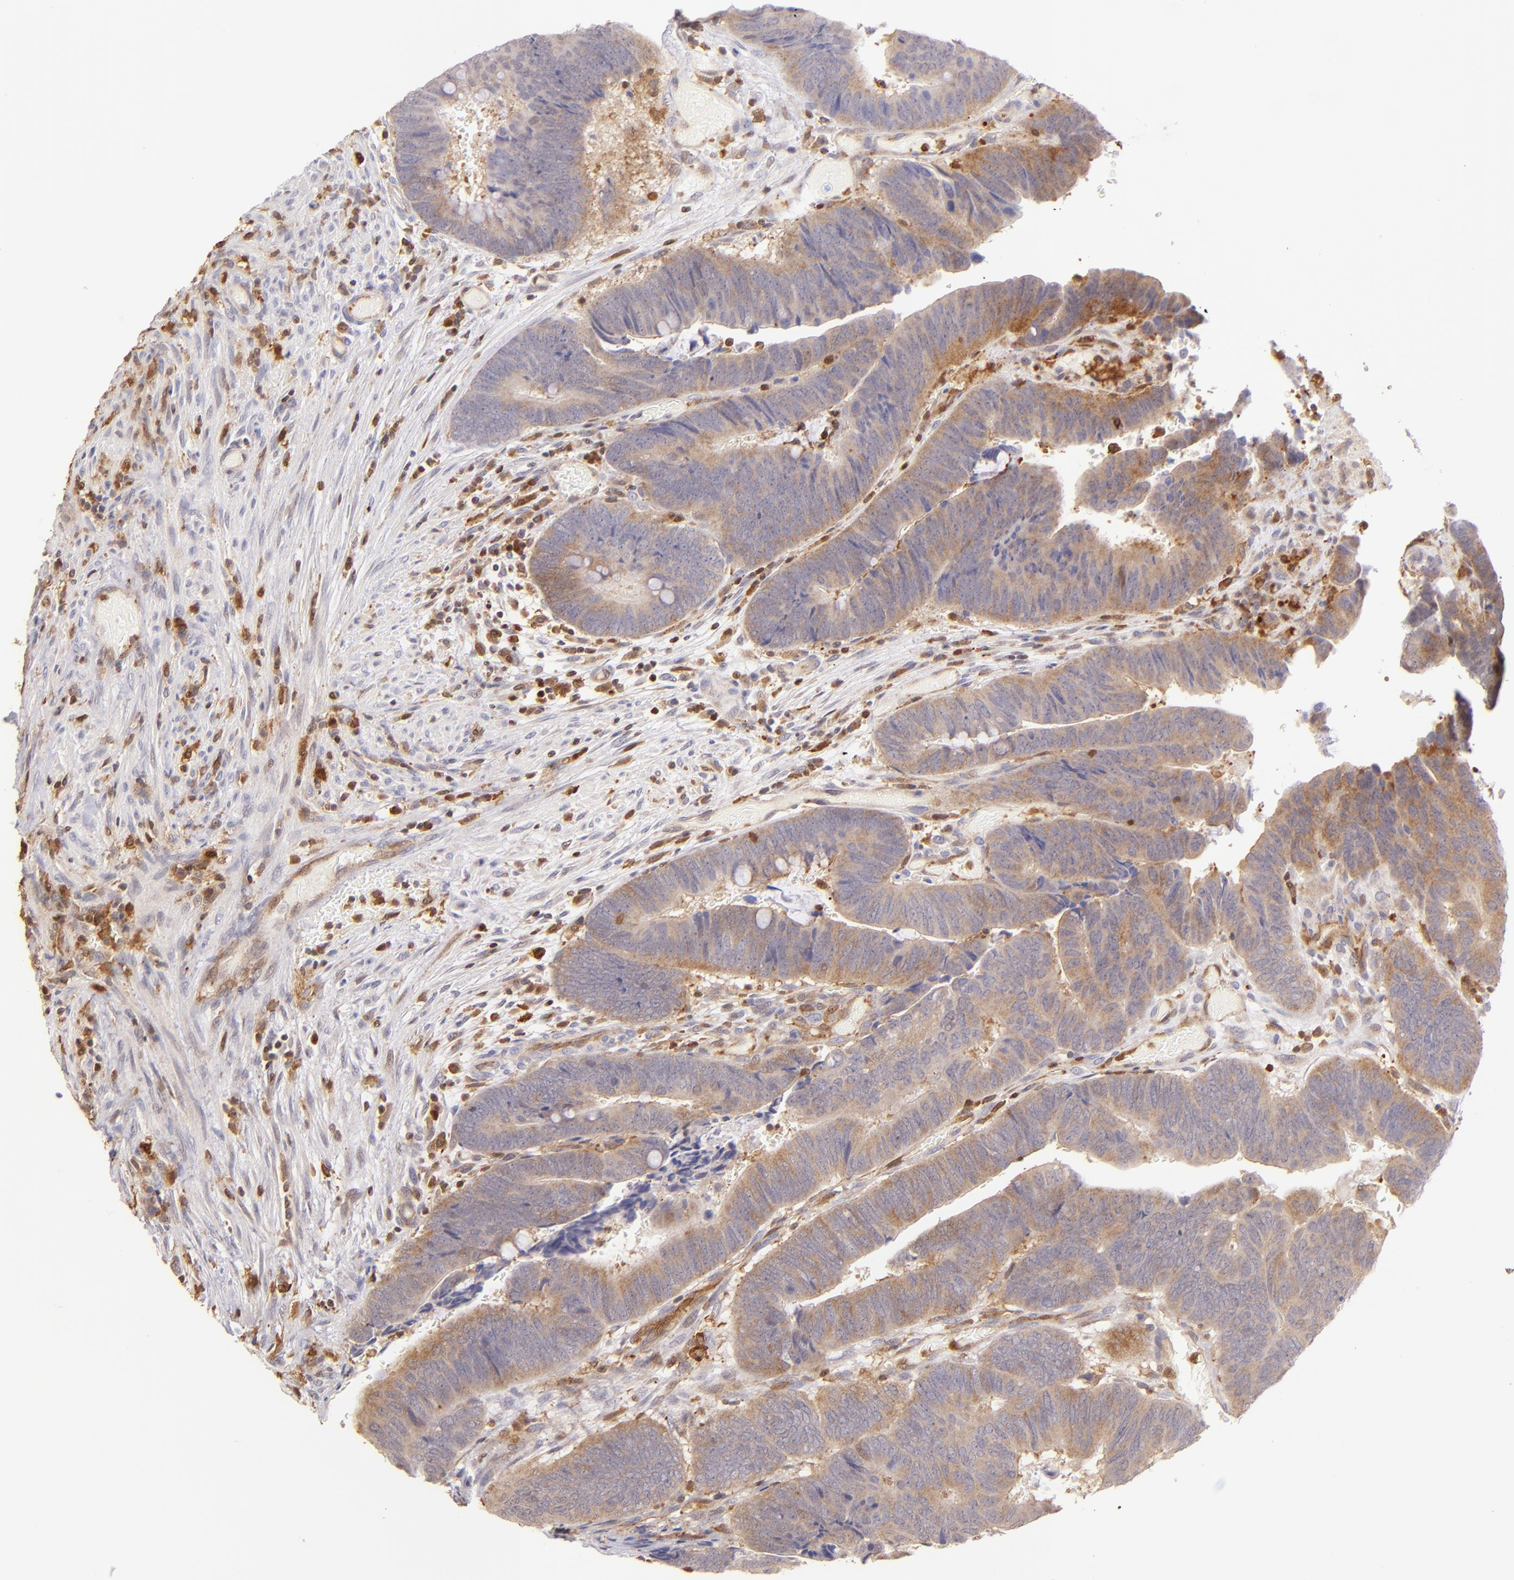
{"staining": {"intensity": "moderate", "quantity": ">75%", "location": "cytoplasmic/membranous"}, "tissue": "colorectal cancer", "cell_type": "Tumor cells", "image_type": "cancer", "snomed": [{"axis": "morphology", "description": "Normal tissue, NOS"}, {"axis": "morphology", "description": "Adenocarcinoma, NOS"}, {"axis": "topography", "description": "Rectum"}], "caption": "Colorectal cancer tissue displays moderate cytoplasmic/membranous staining in about >75% of tumor cells, visualized by immunohistochemistry. (DAB (3,3'-diaminobenzidine) IHC with brightfield microscopy, high magnification).", "gene": "BTK", "patient": {"sex": "male", "age": 92}}